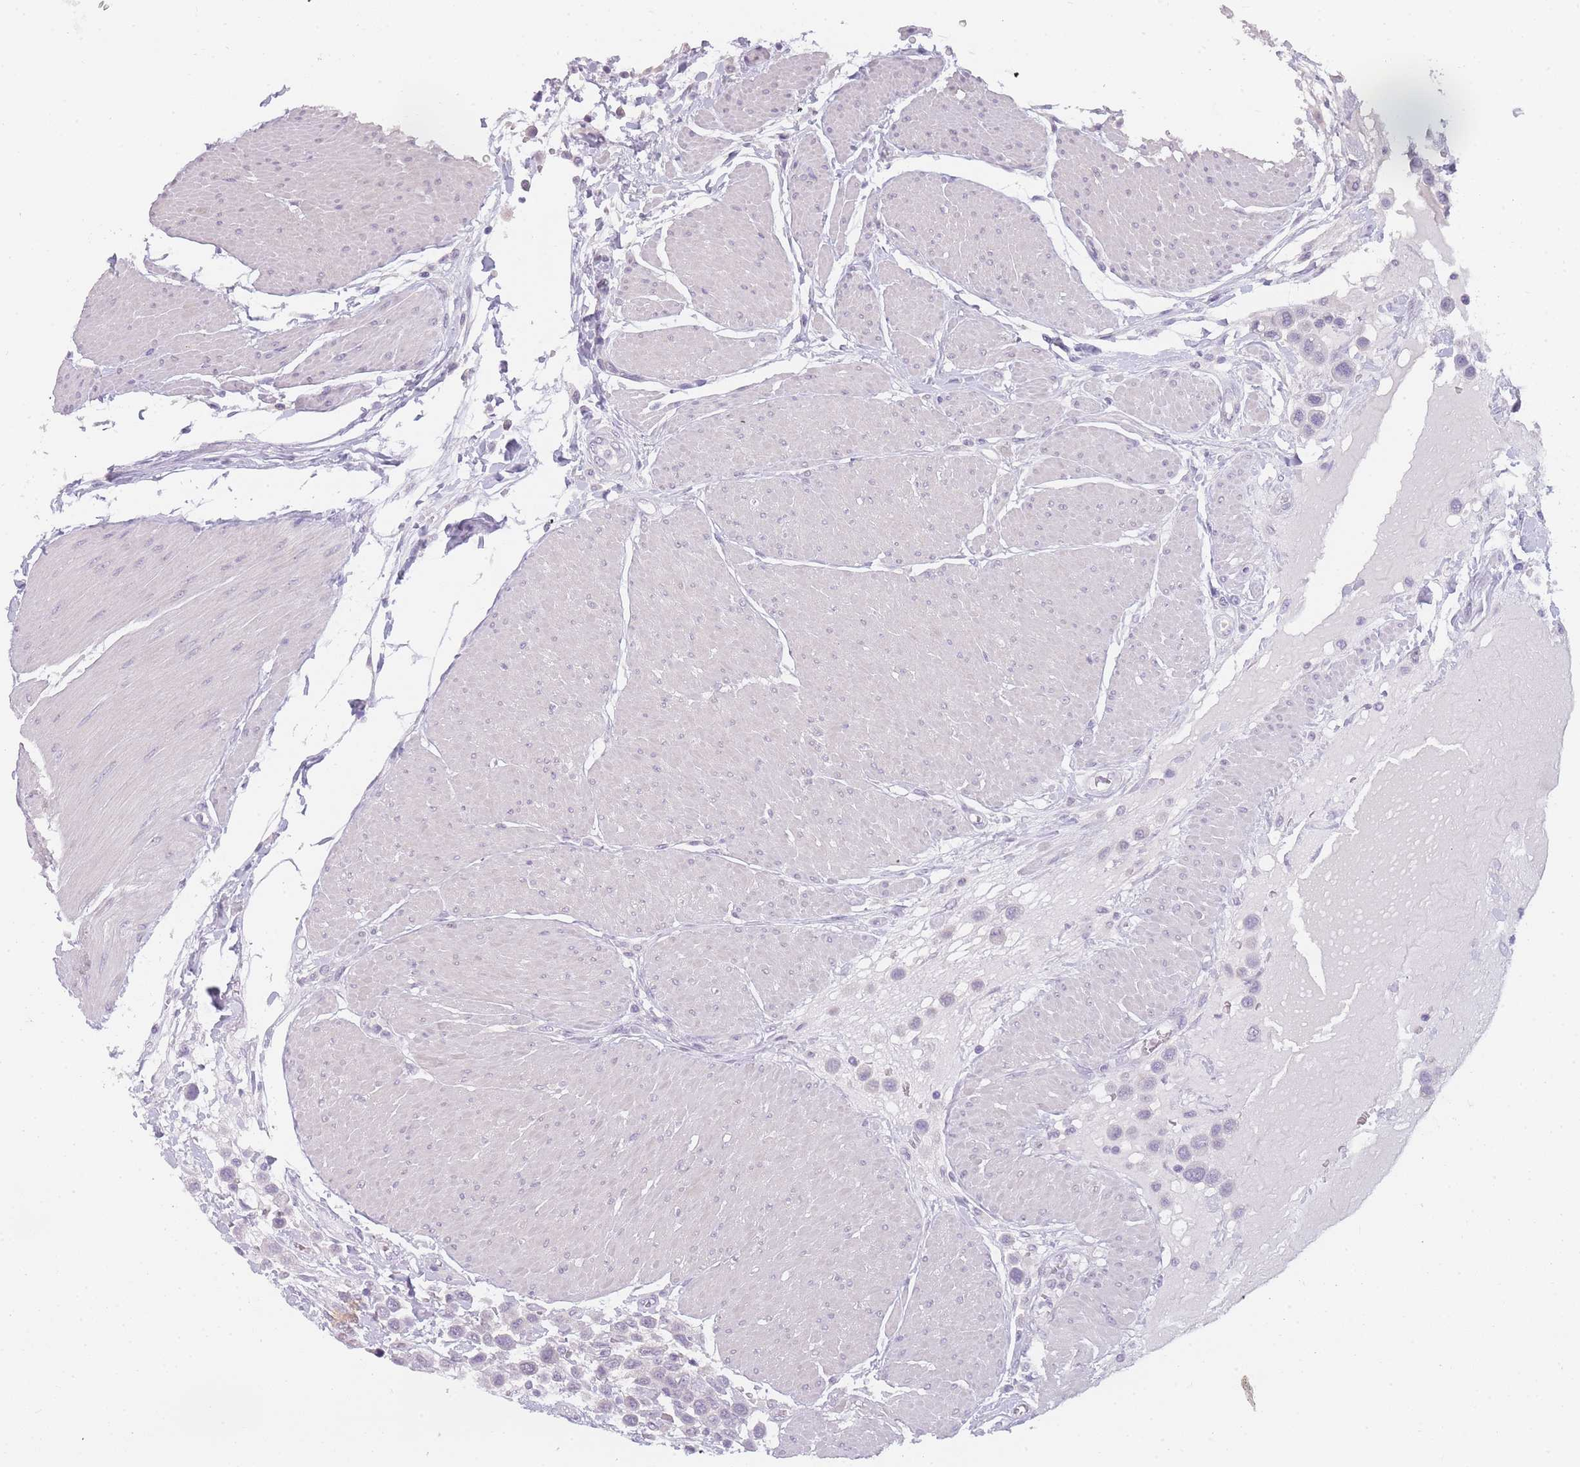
{"staining": {"intensity": "negative", "quantity": "none", "location": "none"}, "tissue": "urothelial cancer", "cell_type": "Tumor cells", "image_type": "cancer", "snomed": [{"axis": "morphology", "description": "Urothelial carcinoma, High grade"}, {"axis": "topography", "description": "Urinary bladder"}], "caption": "This is an IHC histopathology image of urothelial cancer. There is no positivity in tumor cells.", "gene": "INS", "patient": {"sex": "male", "age": 50}}